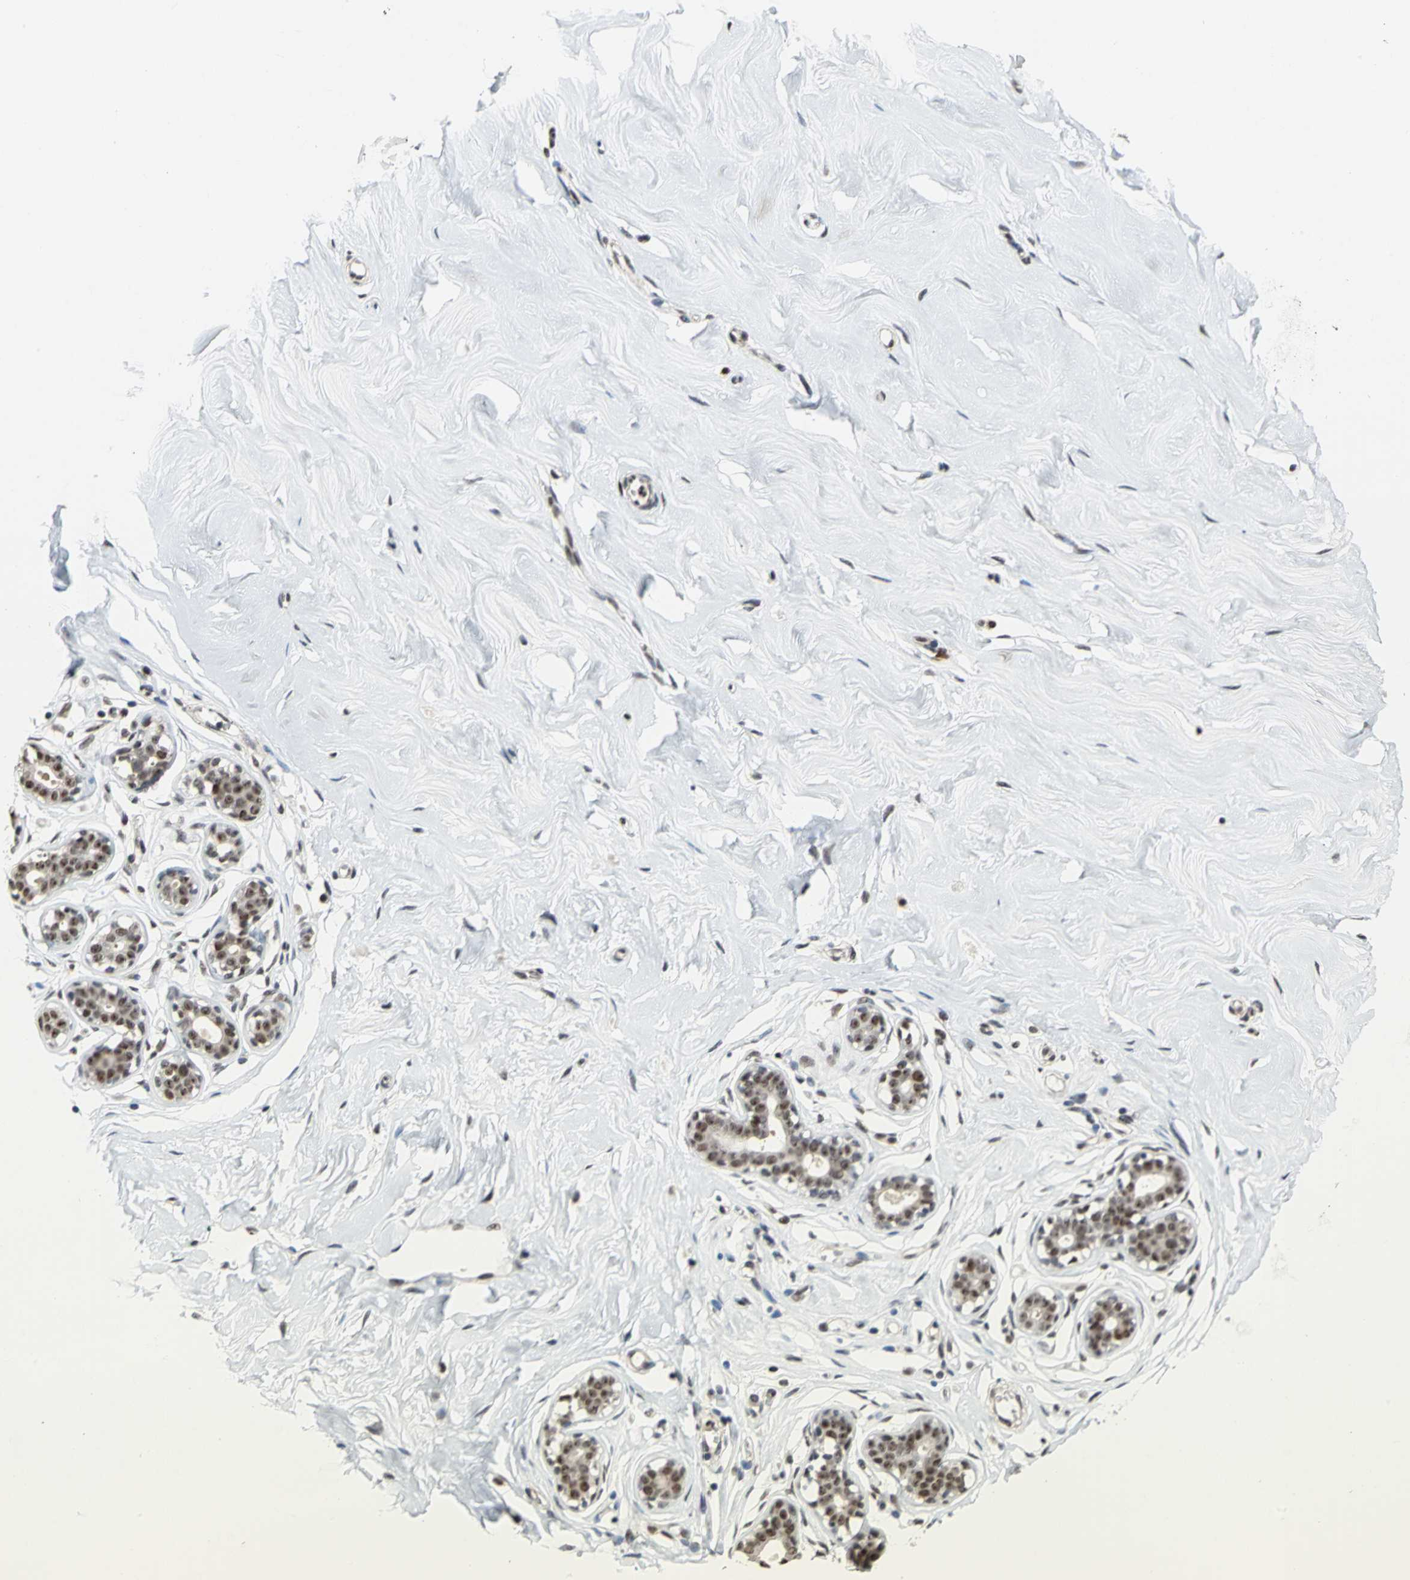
{"staining": {"intensity": "moderate", "quantity": ">75%", "location": "nuclear"}, "tissue": "breast", "cell_type": "Adipocytes", "image_type": "normal", "snomed": [{"axis": "morphology", "description": "Normal tissue, NOS"}, {"axis": "topography", "description": "Breast"}], "caption": "Protein expression analysis of benign breast reveals moderate nuclear expression in approximately >75% of adipocytes.", "gene": "CCDC88C", "patient": {"sex": "female", "age": 23}}